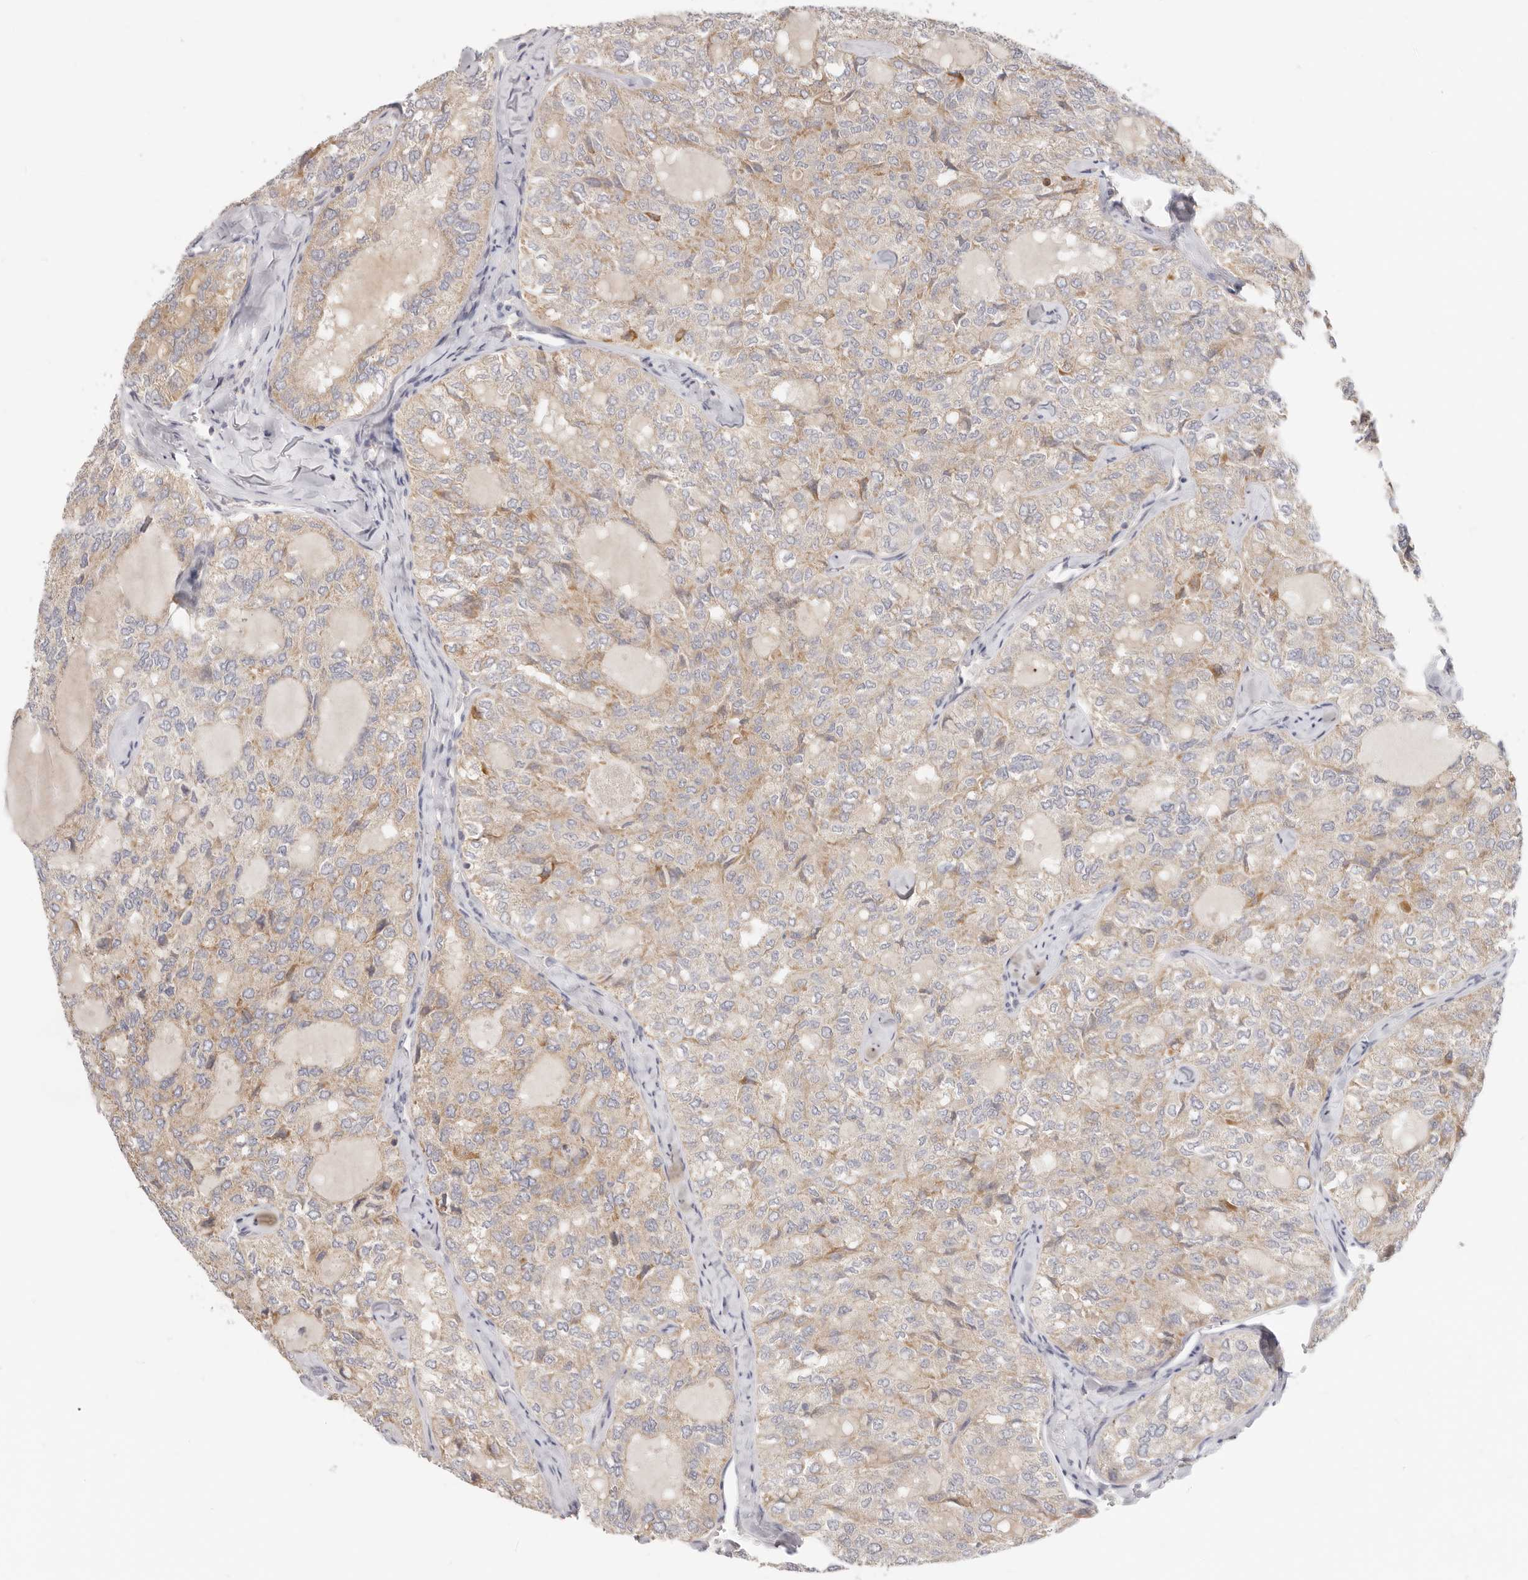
{"staining": {"intensity": "weak", "quantity": "25%-75%", "location": "cytoplasmic/membranous"}, "tissue": "thyroid cancer", "cell_type": "Tumor cells", "image_type": "cancer", "snomed": [{"axis": "morphology", "description": "Follicular adenoma carcinoma, NOS"}, {"axis": "topography", "description": "Thyroid gland"}], "caption": "Follicular adenoma carcinoma (thyroid) tissue displays weak cytoplasmic/membranous staining in about 25%-75% of tumor cells, visualized by immunohistochemistry.", "gene": "TFB2M", "patient": {"sex": "male", "age": 75}}